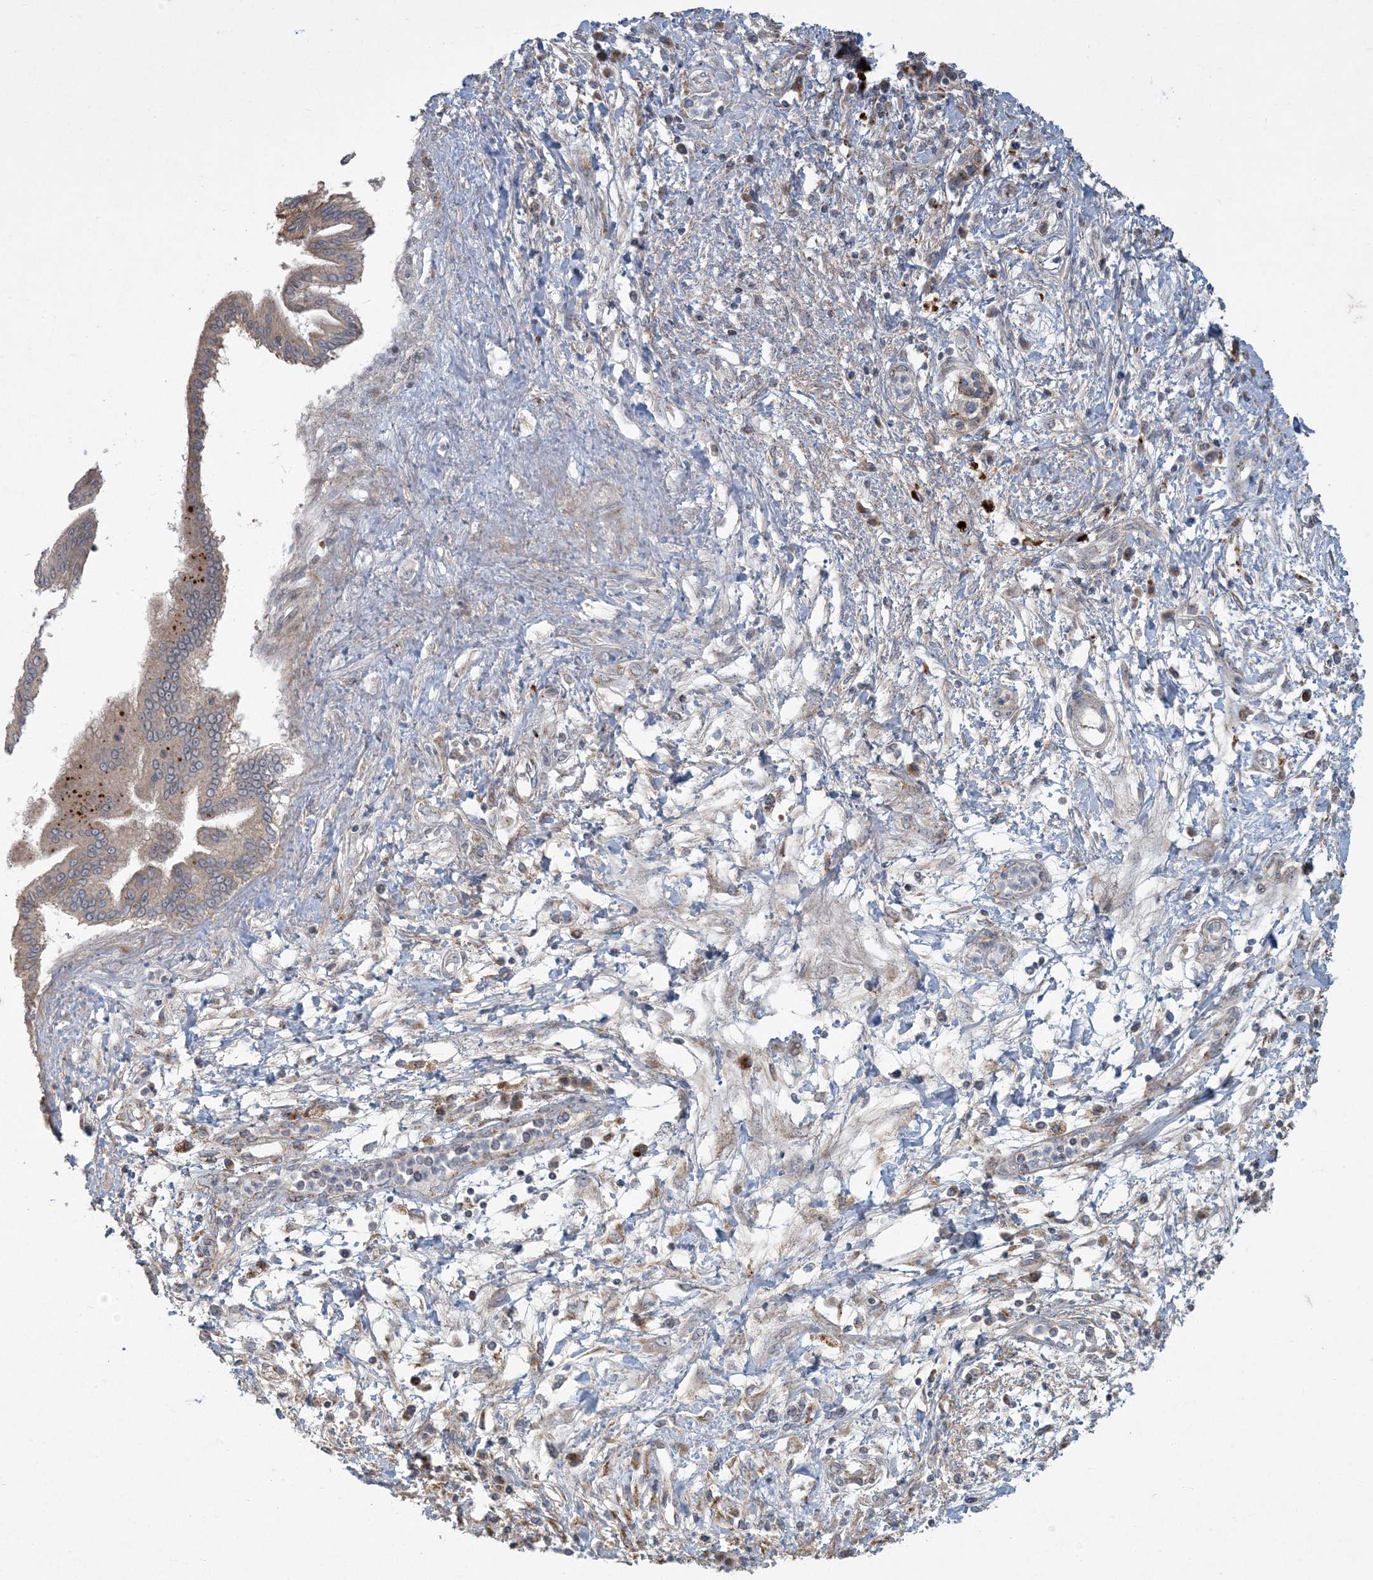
{"staining": {"intensity": "weak", "quantity": ">75%", "location": "cytoplasmic/membranous"}, "tissue": "pancreatic cancer", "cell_type": "Tumor cells", "image_type": "cancer", "snomed": [{"axis": "morphology", "description": "Adenocarcinoma, NOS"}, {"axis": "topography", "description": "Pancreas"}], "caption": "This micrograph reveals immunohistochemistry staining of human adenocarcinoma (pancreatic), with low weak cytoplasmic/membranous staining in approximately >75% of tumor cells.", "gene": "LTN1", "patient": {"sex": "female", "age": 56}}